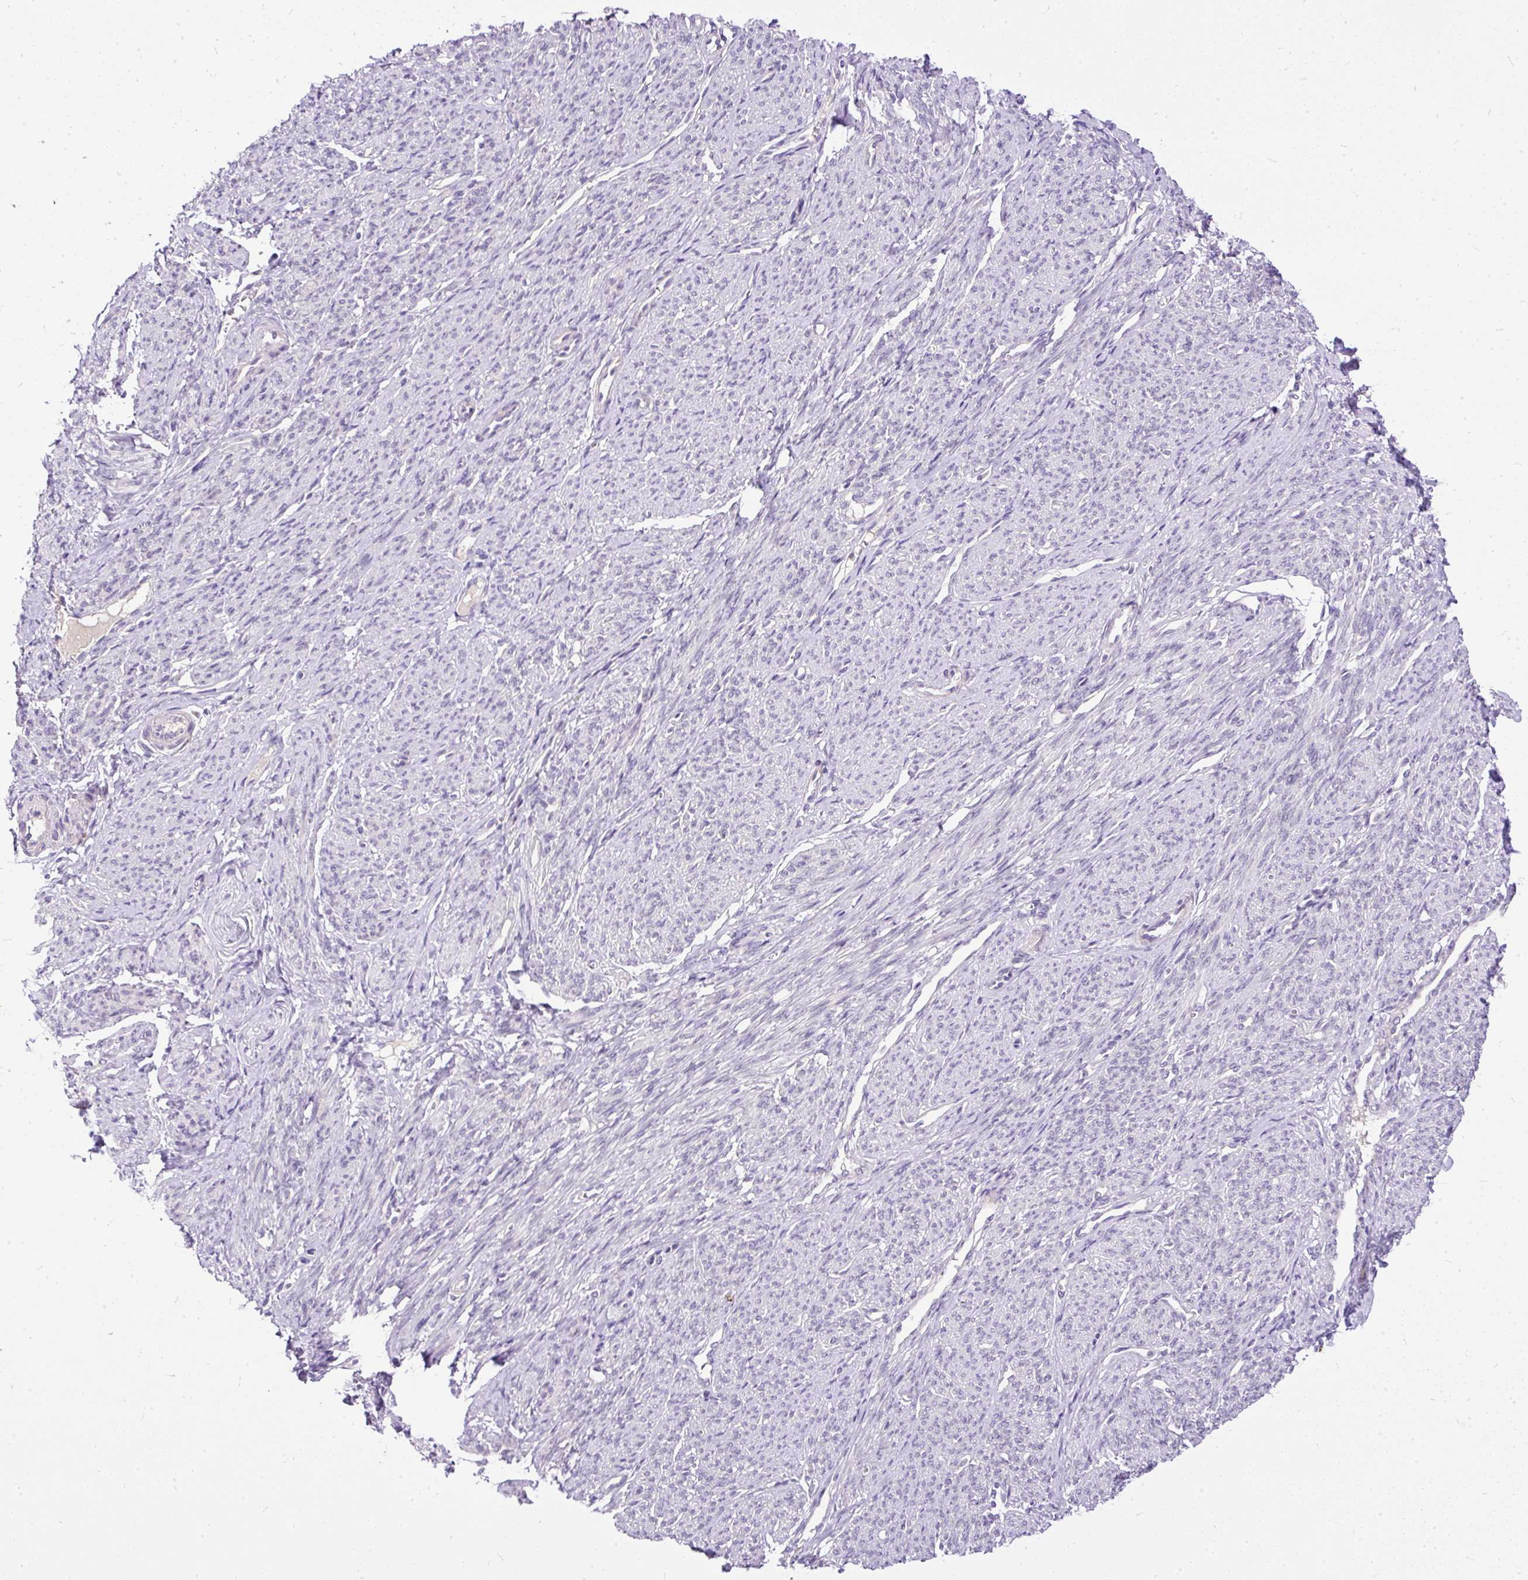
{"staining": {"intensity": "negative", "quantity": "none", "location": "none"}, "tissue": "smooth muscle", "cell_type": "Smooth muscle cells", "image_type": "normal", "snomed": [{"axis": "morphology", "description": "Normal tissue, NOS"}, {"axis": "topography", "description": "Smooth muscle"}], "caption": "Immunohistochemical staining of benign human smooth muscle exhibits no significant staining in smooth muscle cells. (DAB (3,3'-diaminobenzidine) IHC visualized using brightfield microscopy, high magnification).", "gene": "AMFR", "patient": {"sex": "female", "age": 65}}